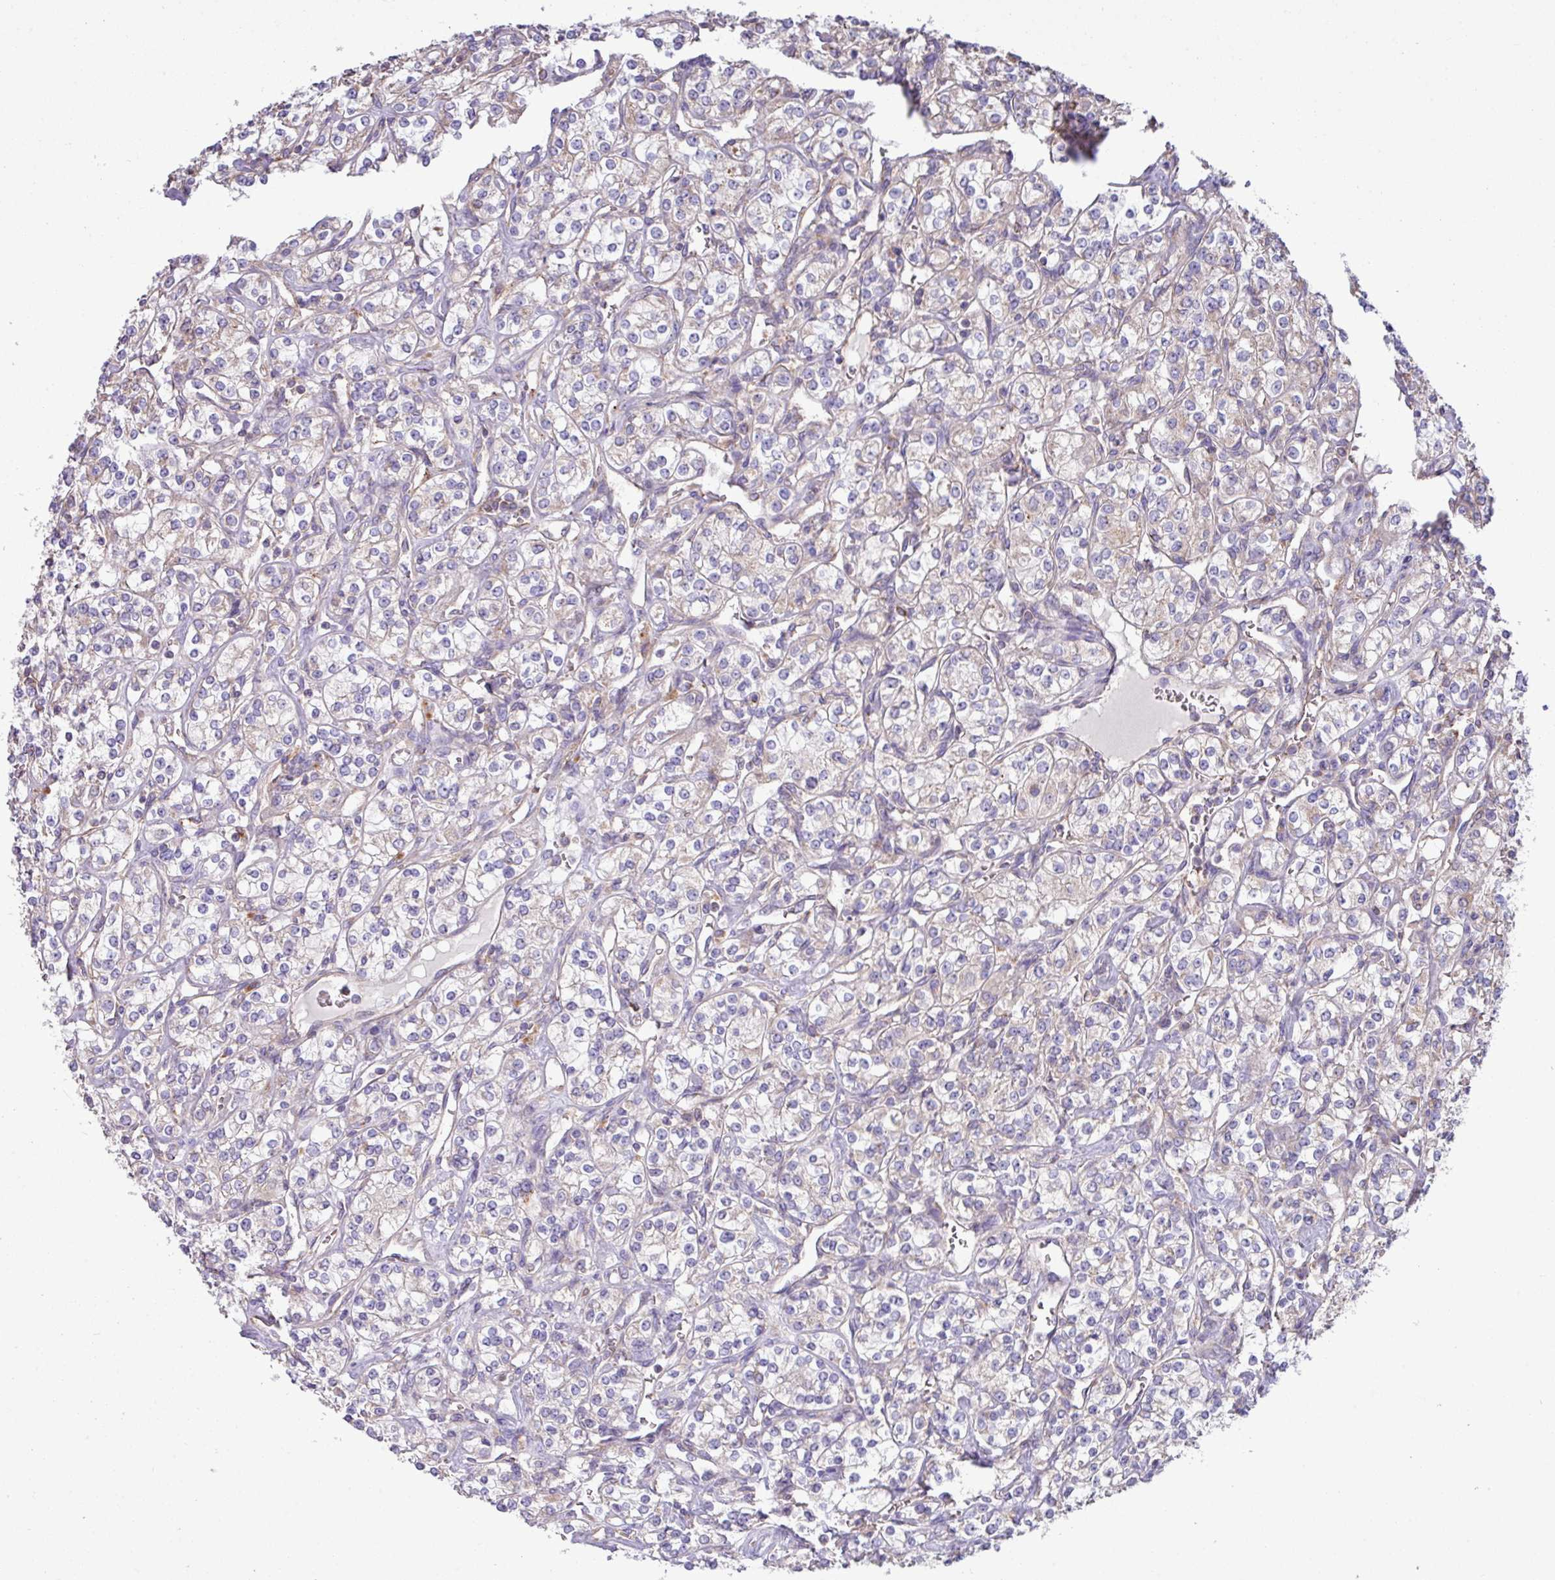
{"staining": {"intensity": "weak", "quantity": "<25%", "location": "cytoplasmic/membranous"}, "tissue": "renal cancer", "cell_type": "Tumor cells", "image_type": "cancer", "snomed": [{"axis": "morphology", "description": "Adenocarcinoma, NOS"}, {"axis": "topography", "description": "Kidney"}], "caption": "Immunohistochemistry image of renal adenocarcinoma stained for a protein (brown), which shows no staining in tumor cells. Brightfield microscopy of immunohistochemistry stained with DAB (brown) and hematoxylin (blue), captured at high magnification.", "gene": "PPM1J", "patient": {"sex": "male", "age": 77}}